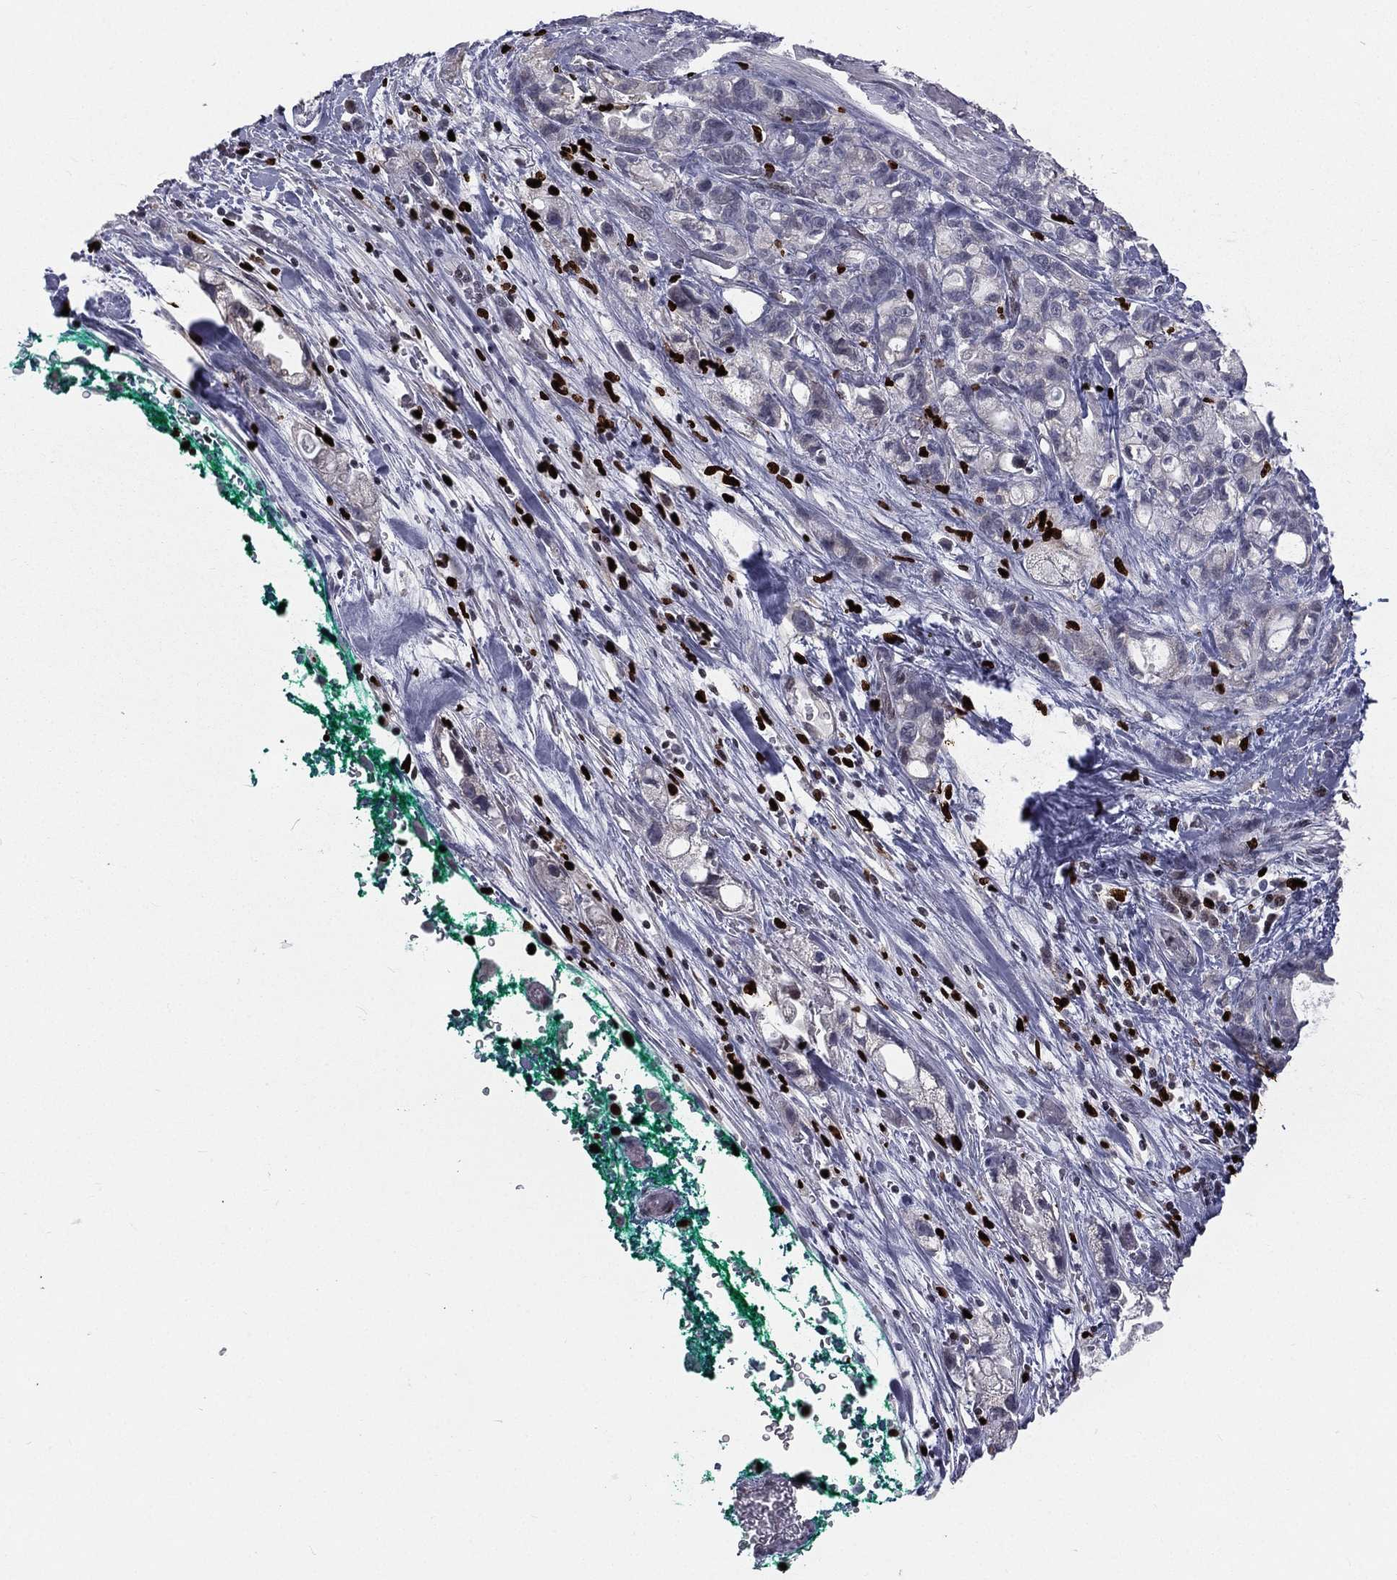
{"staining": {"intensity": "negative", "quantity": "none", "location": "none"}, "tissue": "stomach cancer", "cell_type": "Tumor cells", "image_type": "cancer", "snomed": [{"axis": "morphology", "description": "Adenocarcinoma, NOS"}, {"axis": "topography", "description": "Stomach"}], "caption": "A high-resolution micrograph shows IHC staining of adenocarcinoma (stomach), which reveals no significant staining in tumor cells. The staining is performed using DAB (3,3'-diaminobenzidine) brown chromogen with nuclei counter-stained in using hematoxylin.", "gene": "MNDA", "patient": {"sex": "male", "age": 63}}